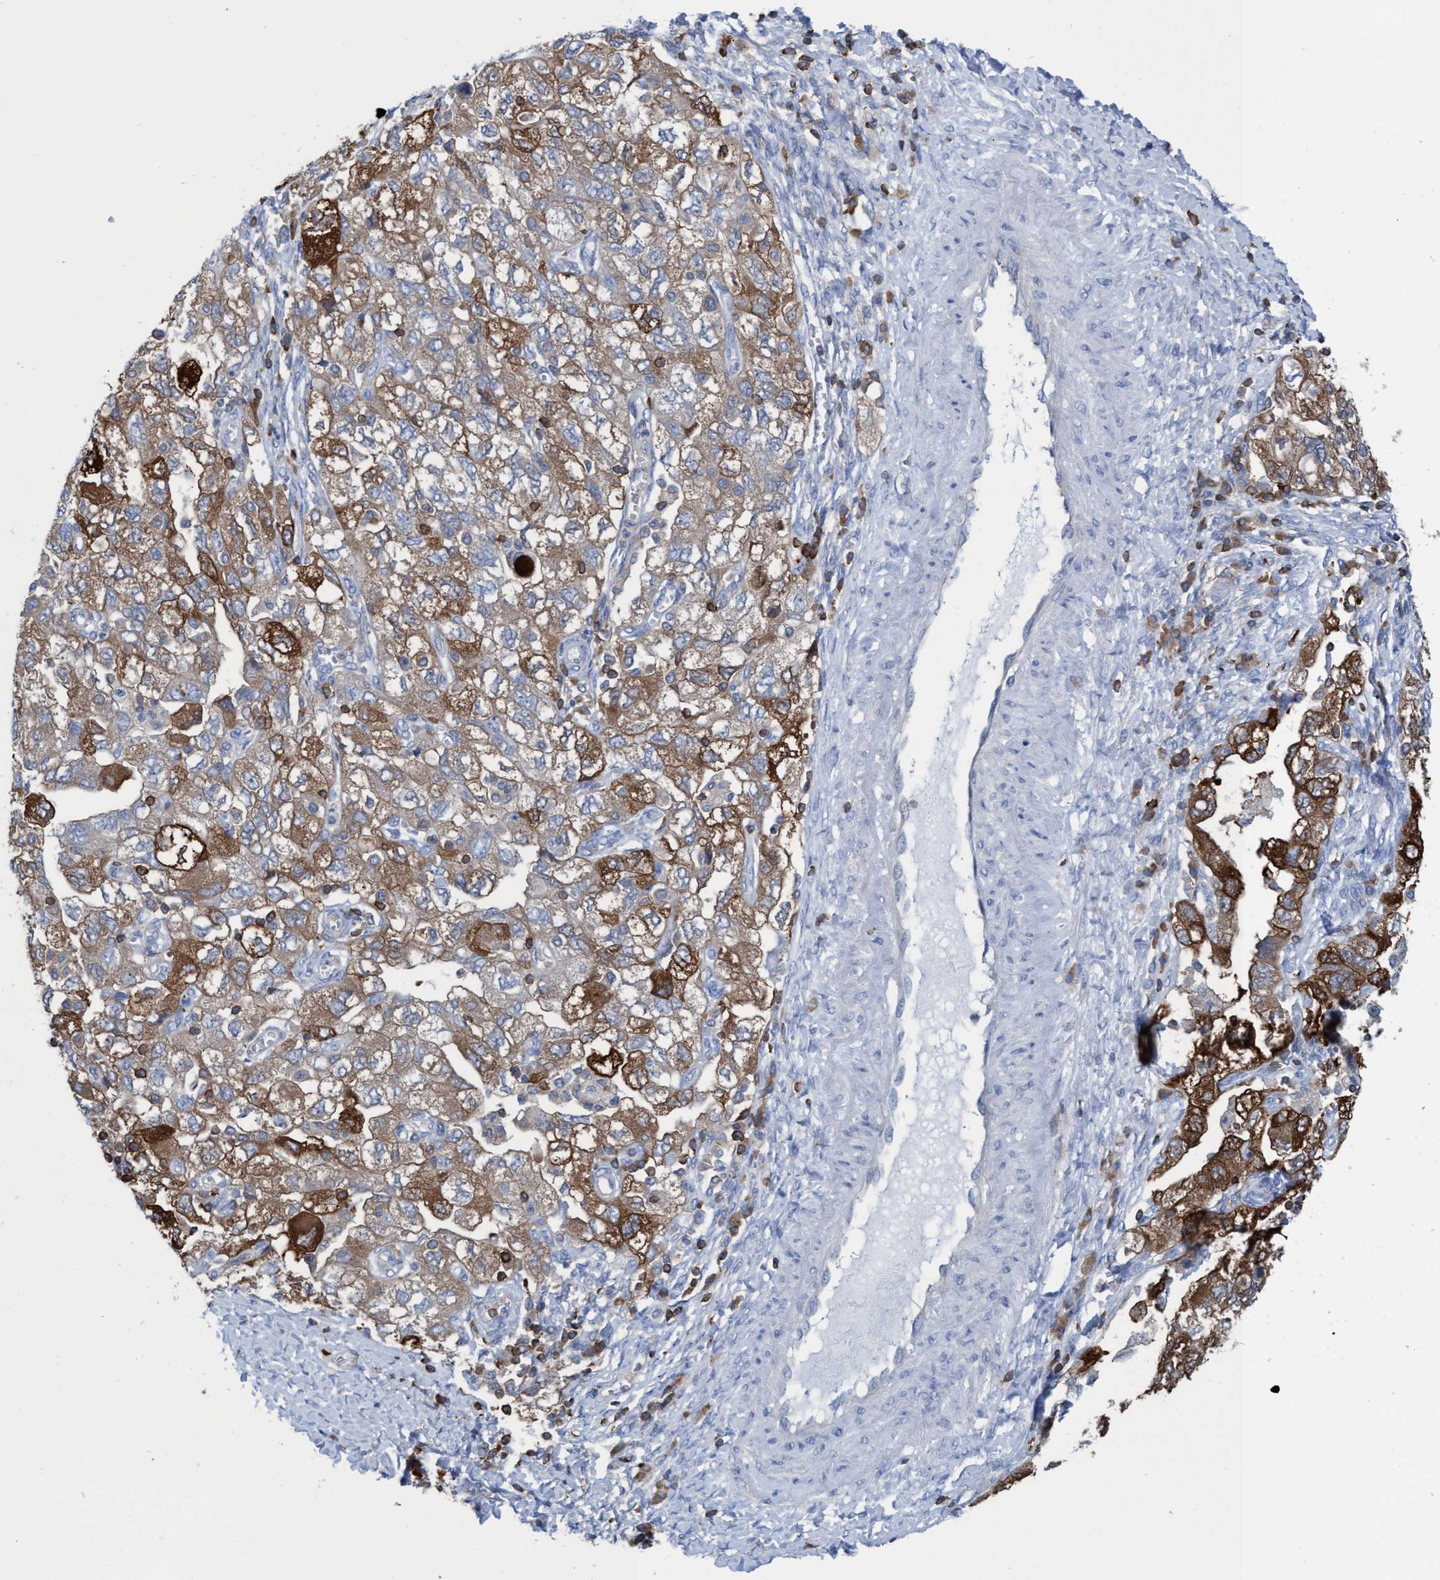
{"staining": {"intensity": "moderate", "quantity": ">75%", "location": "cytoplasmic/membranous"}, "tissue": "ovarian cancer", "cell_type": "Tumor cells", "image_type": "cancer", "snomed": [{"axis": "morphology", "description": "Carcinoma, NOS"}, {"axis": "morphology", "description": "Cystadenocarcinoma, serous, NOS"}, {"axis": "topography", "description": "Ovary"}], "caption": "Immunohistochemistry of human serous cystadenocarcinoma (ovarian) demonstrates medium levels of moderate cytoplasmic/membranous positivity in about >75% of tumor cells. (DAB (3,3'-diaminobenzidine) = brown stain, brightfield microscopy at high magnification).", "gene": "EZR", "patient": {"sex": "female", "age": 69}}